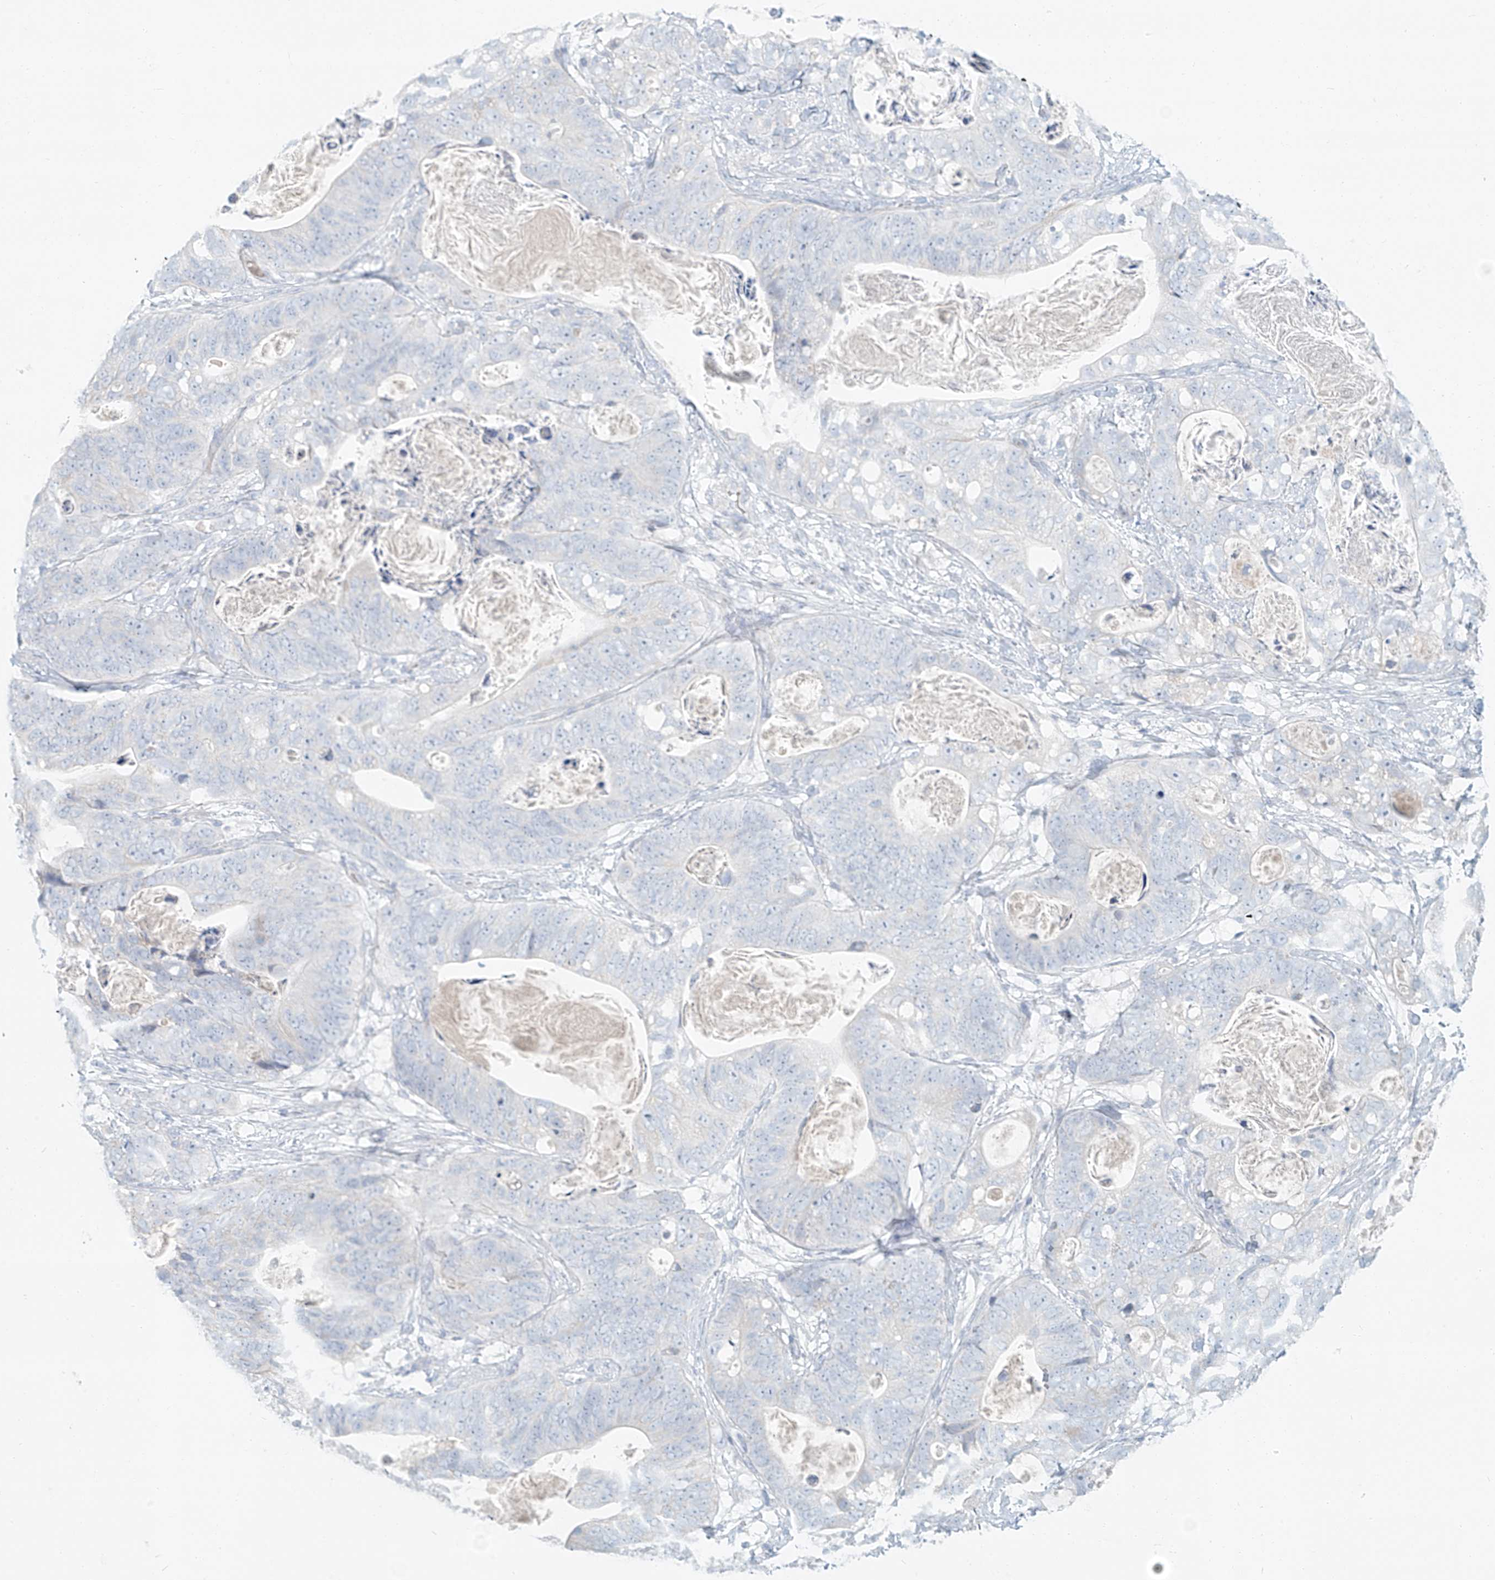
{"staining": {"intensity": "negative", "quantity": "none", "location": "none"}, "tissue": "stomach cancer", "cell_type": "Tumor cells", "image_type": "cancer", "snomed": [{"axis": "morphology", "description": "Normal tissue, NOS"}, {"axis": "morphology", "description": "Adenocarcinoma, NOS"}, {"axis": "topography", "description": "Stomach"}], "caption": "Immunohistochemistry micrograph of neoplastic tissue: adenocarcinoma (stomach) stained with DAB (3,3'-diaminobenzidine) exhibits no significant protein expression in tumor cells.", "gene": "PGC", "patient": {"sex": "female", "age": 89}}